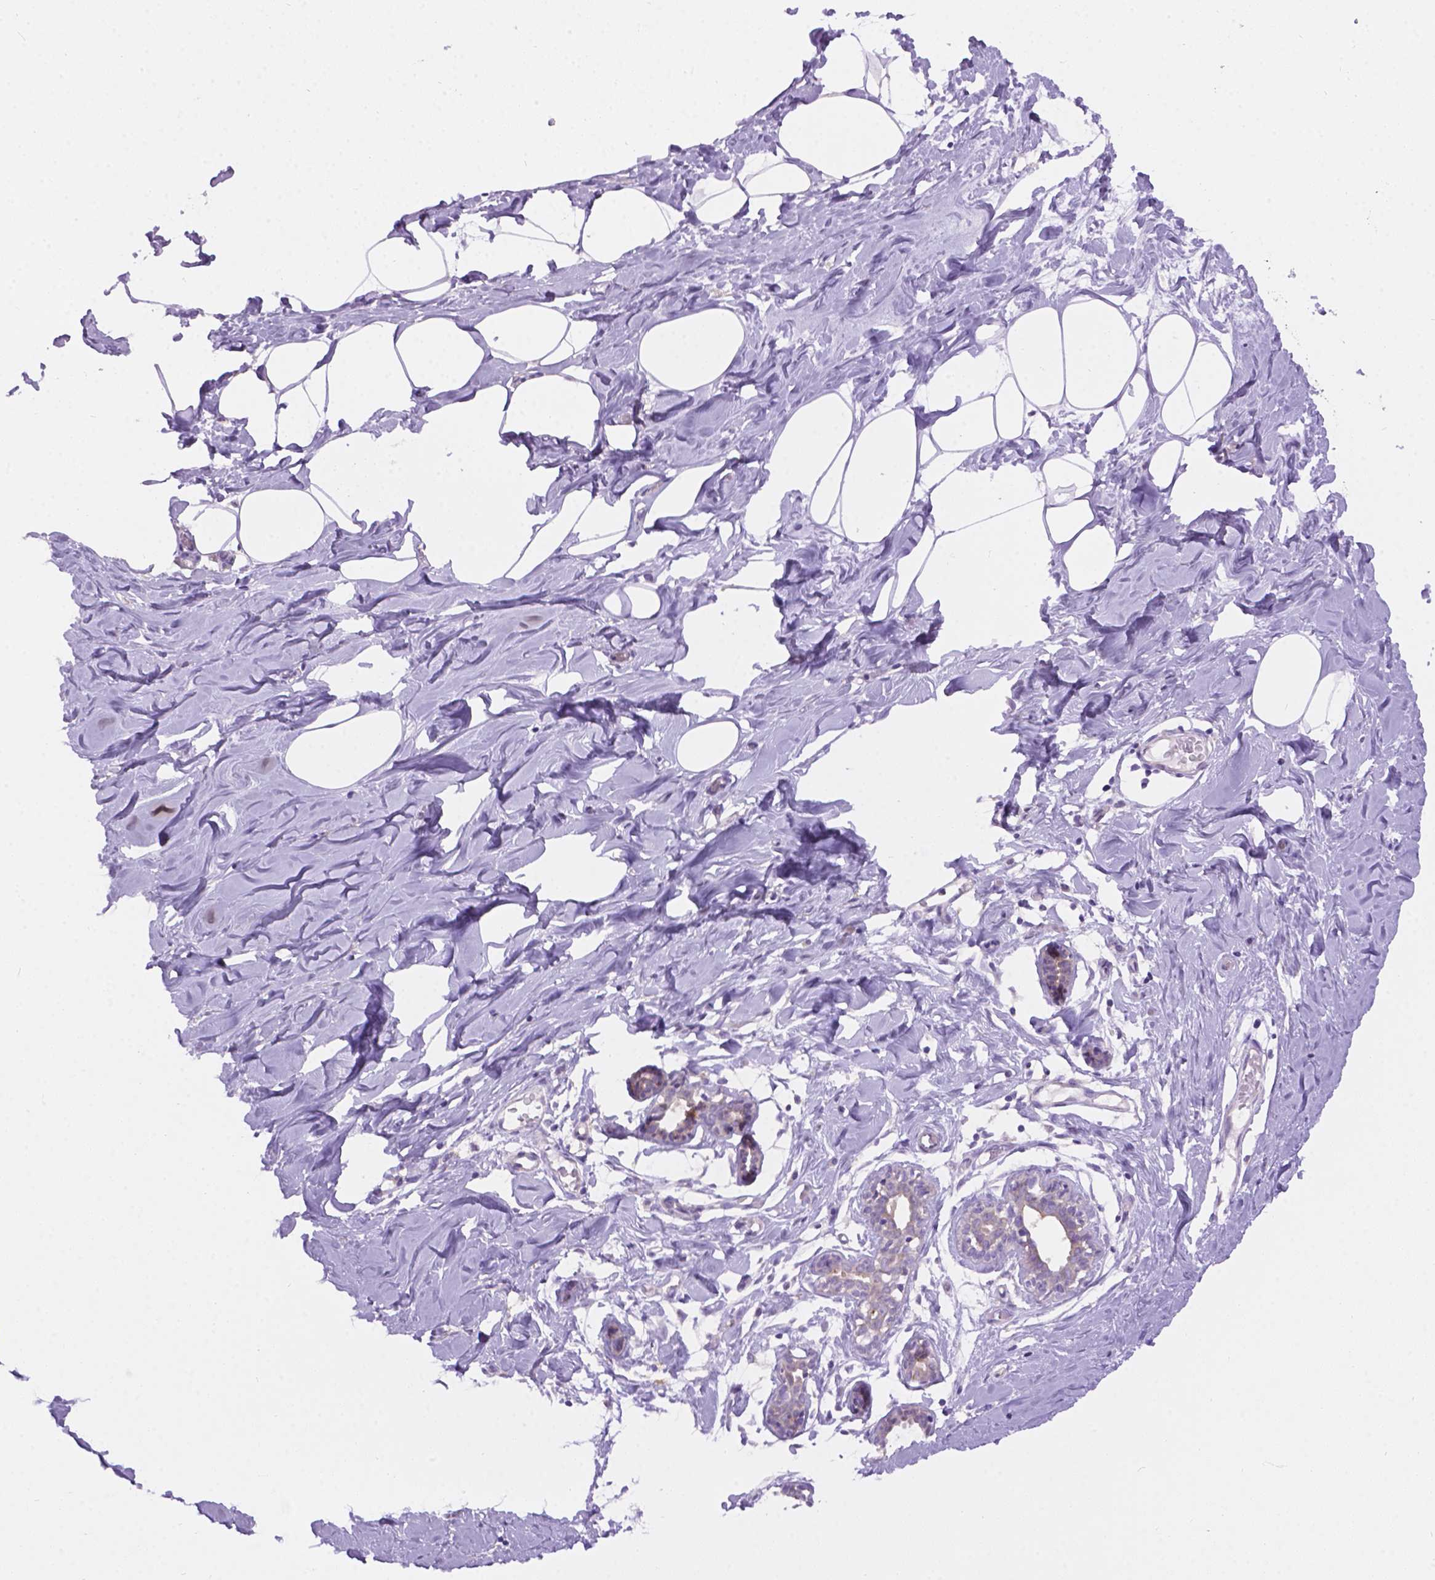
{"staining": {"intensity": "negative", "quantity": "none", "location": "none"}, "tissue": "breast", "cell_type": "Adipocytes", "image_type": "normal", "snomed": [{"axis": "morphology", "description": "Normal tissue, NOS"}, {"axis": "topography", "description": "Breast"}], "caption": "Immunohistochemical staining of unremarkable human breast exhibits no significant expression in adipocytes.", "gene": "CDH7", "patient": {"sex": "female", "age": 27}}